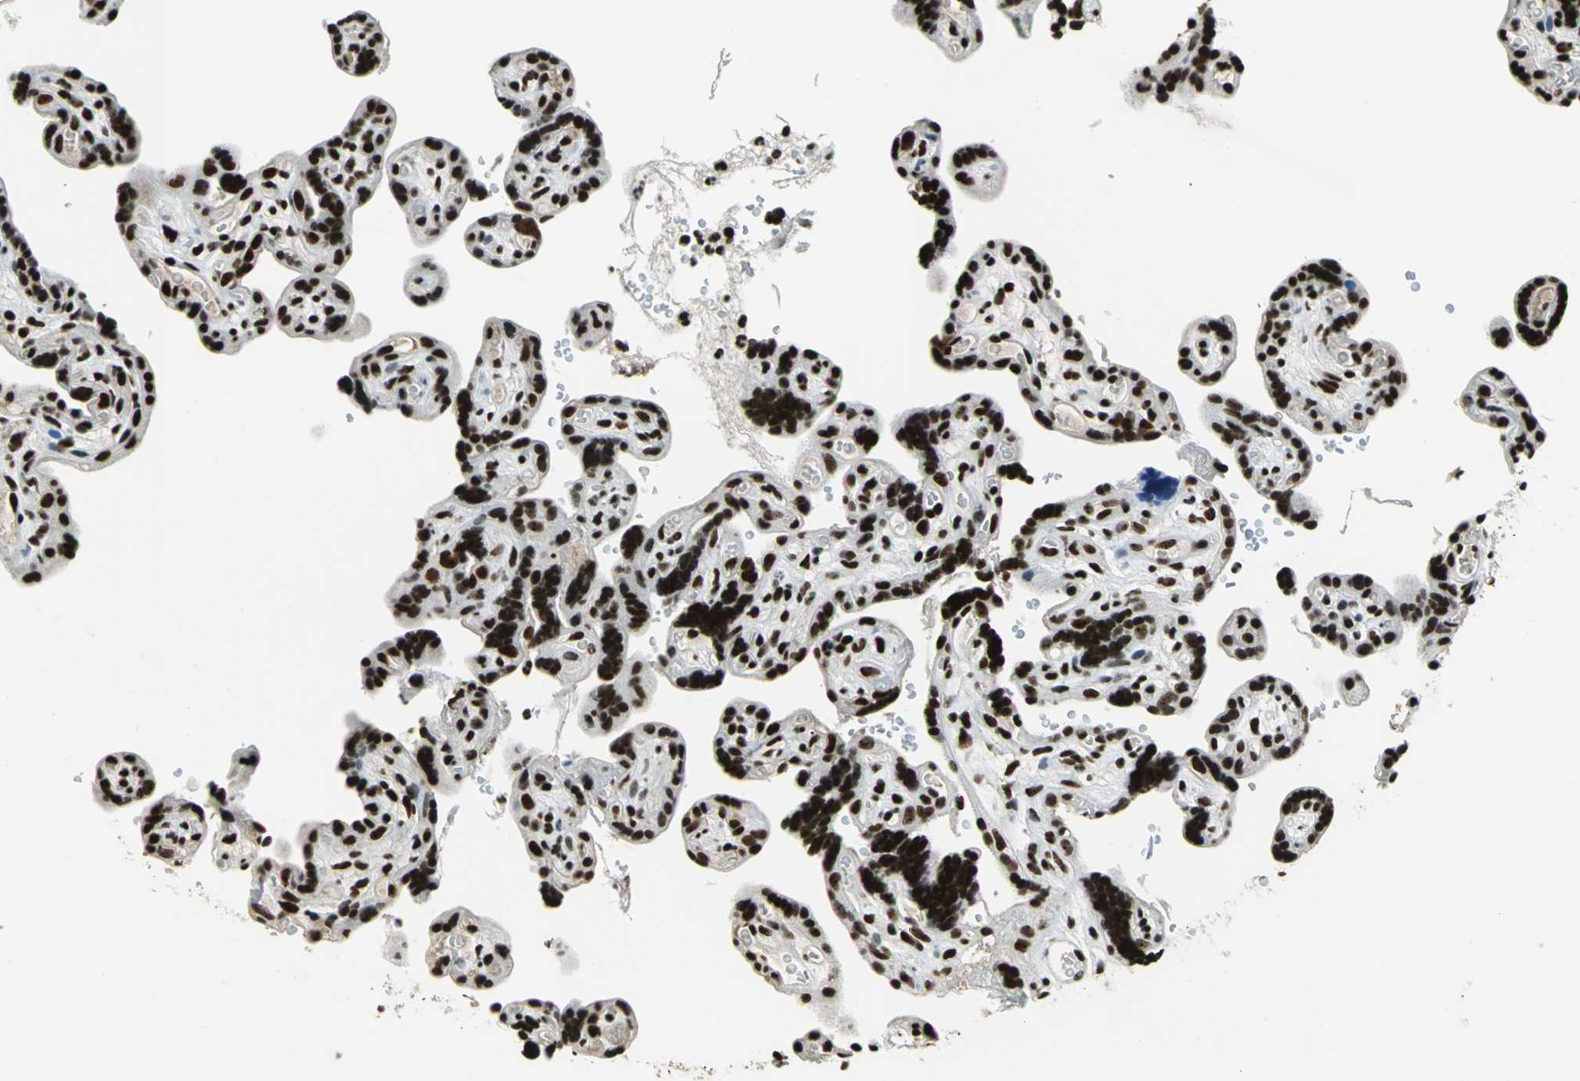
{"staining": {"intensity": "strong", "quantity": ">75%", "location": "nuclear"}, "tissue": "placenta", "cell_type": "Decidual cells", "image_type": "normal", "snomed": [{"axis": "morphology", "description": "Normal tissue, NOS"}, {"axis": "topography", "description": "Placenta"}], "caption": "A high-resolution micrograph shows immunohistochemistry (IHC) staining of unremarkable placenta, which displays strong nuclear positivity in about >75% of decidual cells. (DAB (3,3'-diaminobenzidine) IHC, brown staining for protein, blue staining for nuclei).", "gene": "UBTF", "patient": {"sex": "female", "age": 30}}